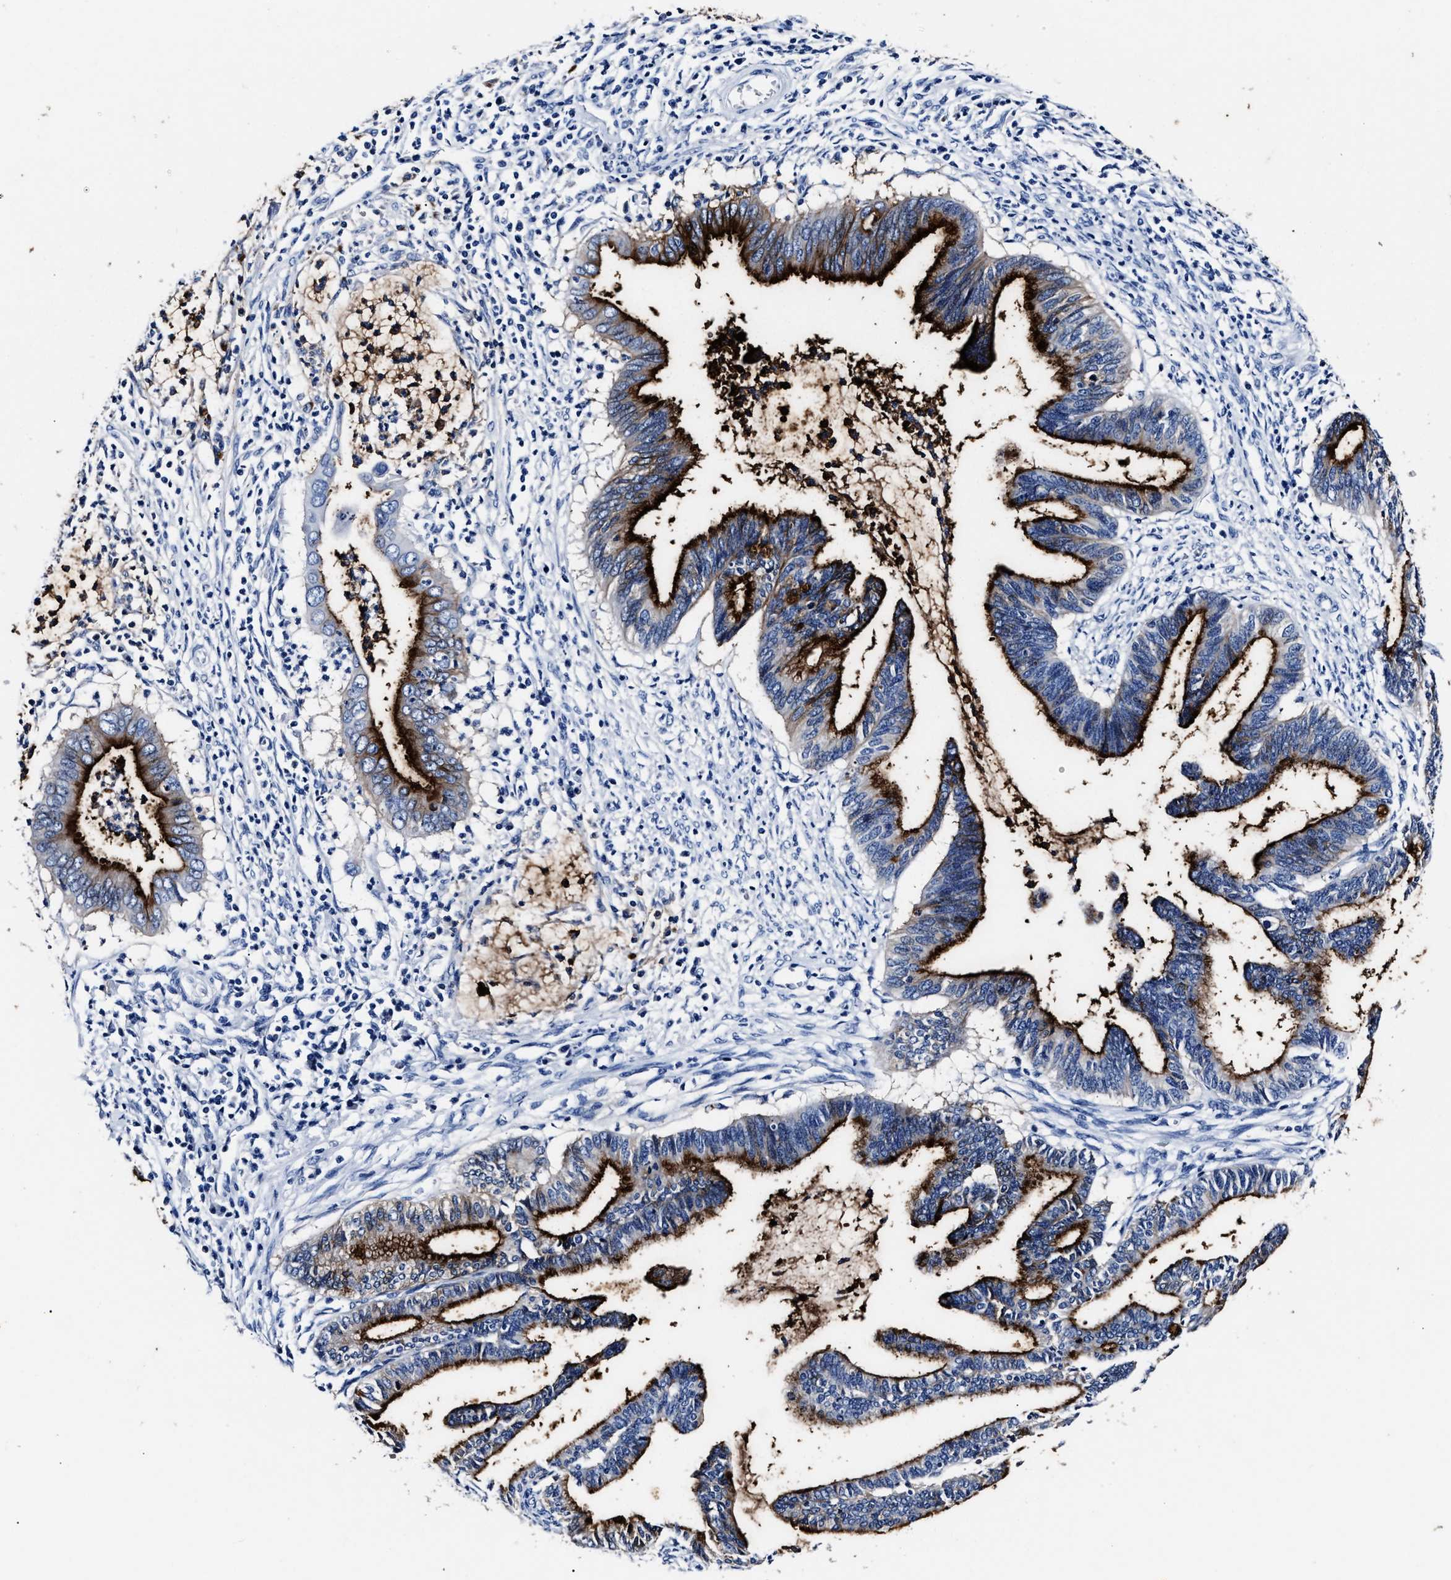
{"staining": {"intensity": "strong", "quantity": ">75%", "location": "cytoplasmic/membranous"}, "tissue": "cervical cancer", "cell_type": "Tumor cells", "image_type": "cancer", "snomed": [{"axis": "morphology", "description": "Adenocarcinoma, NOS"}, {"axis": "topography", "description": "Cervix"}], "caption": "IHC image of neoplastic tissue: cervical cancer (adenocarcinoma) stained using IHC shows high levels of strong protein expression localized specifically in the cytoplasmic/membranous of tumor cells, appearing as a cytoplasmic/membranous brown color.", "gene": "ALPG", "patient": {"sex": "female", "age": 36}}